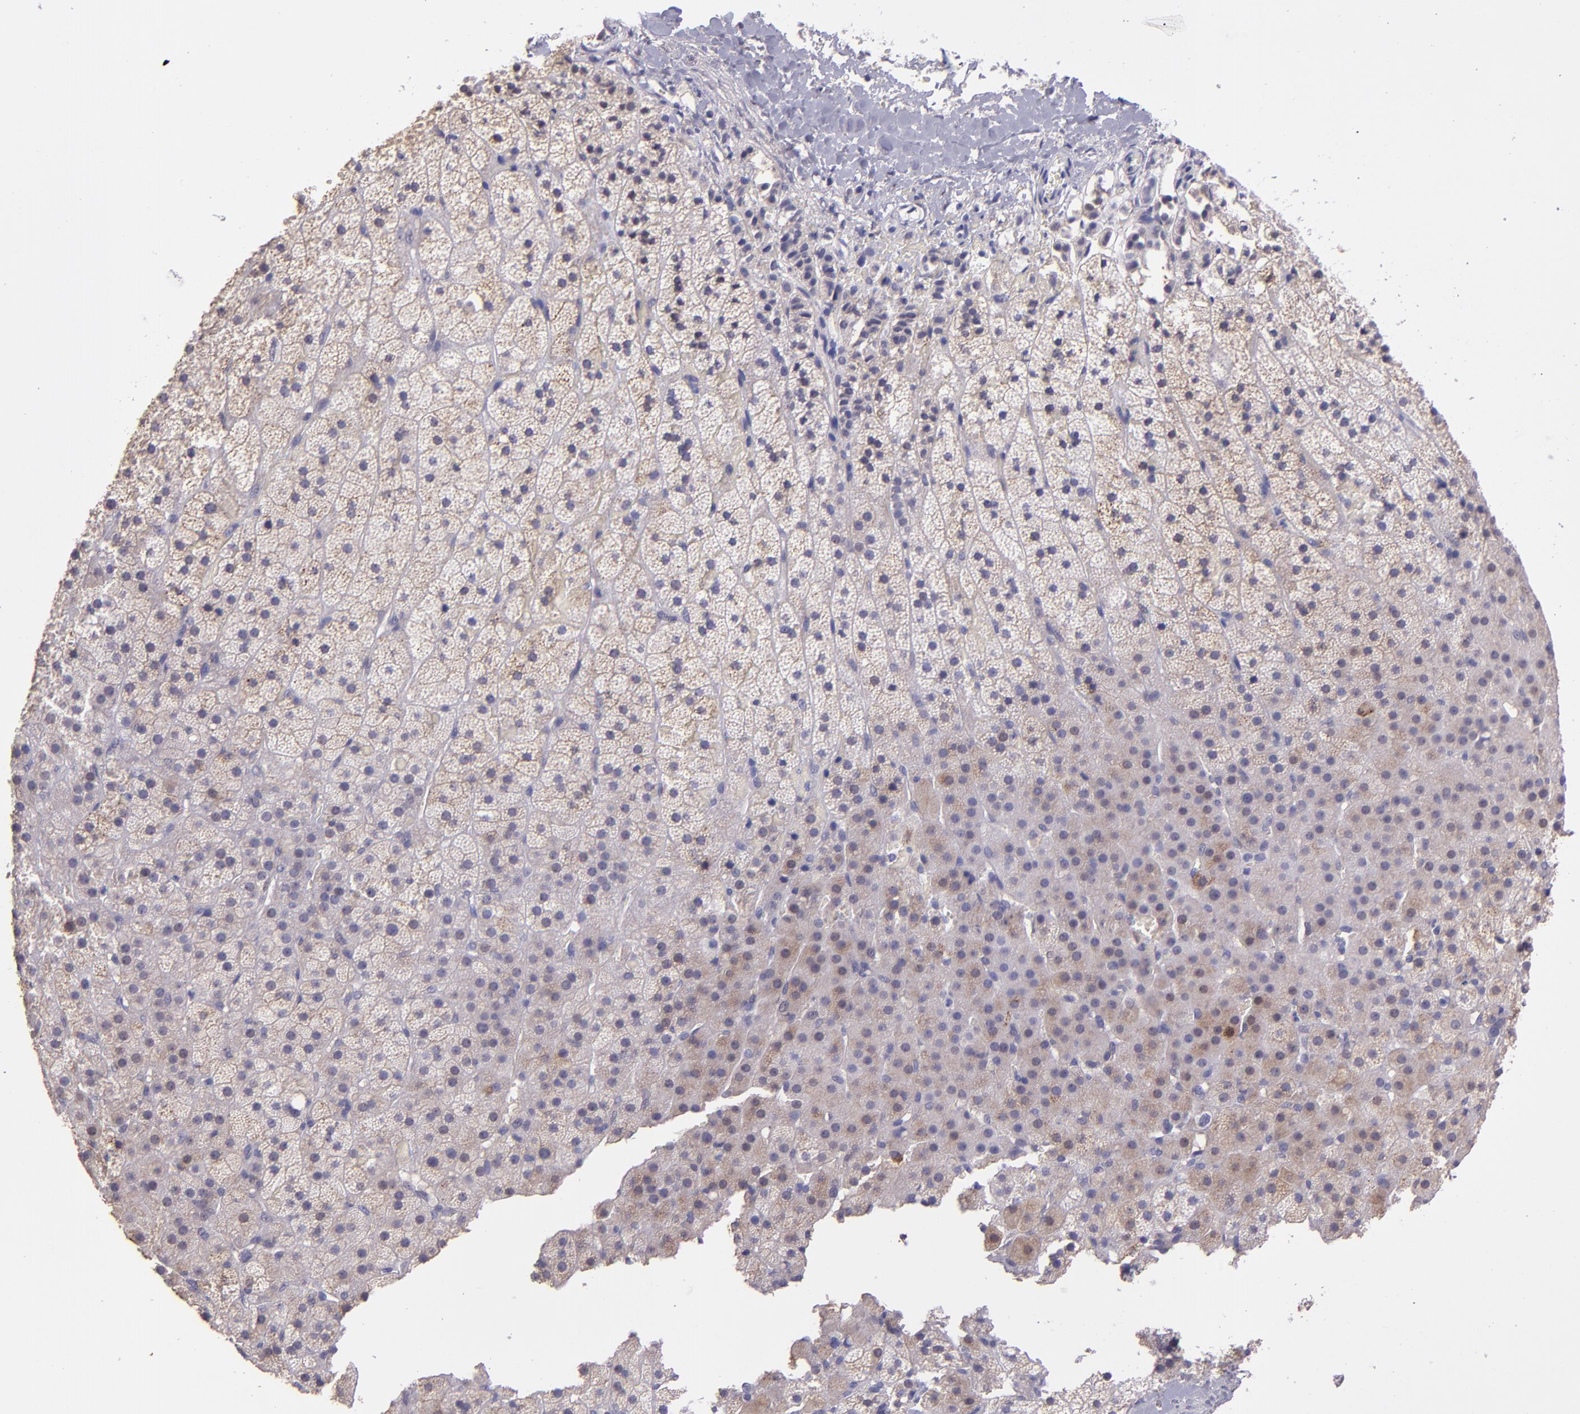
{"staining": {"intensity": "weak", "quantity": "25%-75%", "location": "cytoplasmic/membranous"}, "tissue": "adrenal gland", "cell_type": "Glandular cells", "image_type": "normal", "snomed": [{"axis": "morphology", "description": "Normal tissue, NOS"}, {"axis": "topography", "description": "Adrenal gland"}], "caption": "Adrenal gland was stained to show a protein in brown. There is low levels of weak cytoplasmic/membranous staining in about 25%-75% of glandular cells. The protein of interest is shown in brown color, while the nuclei are stained blue.", "gene": "PAPPA", "patient": {"sex": "male", "age": 35}}